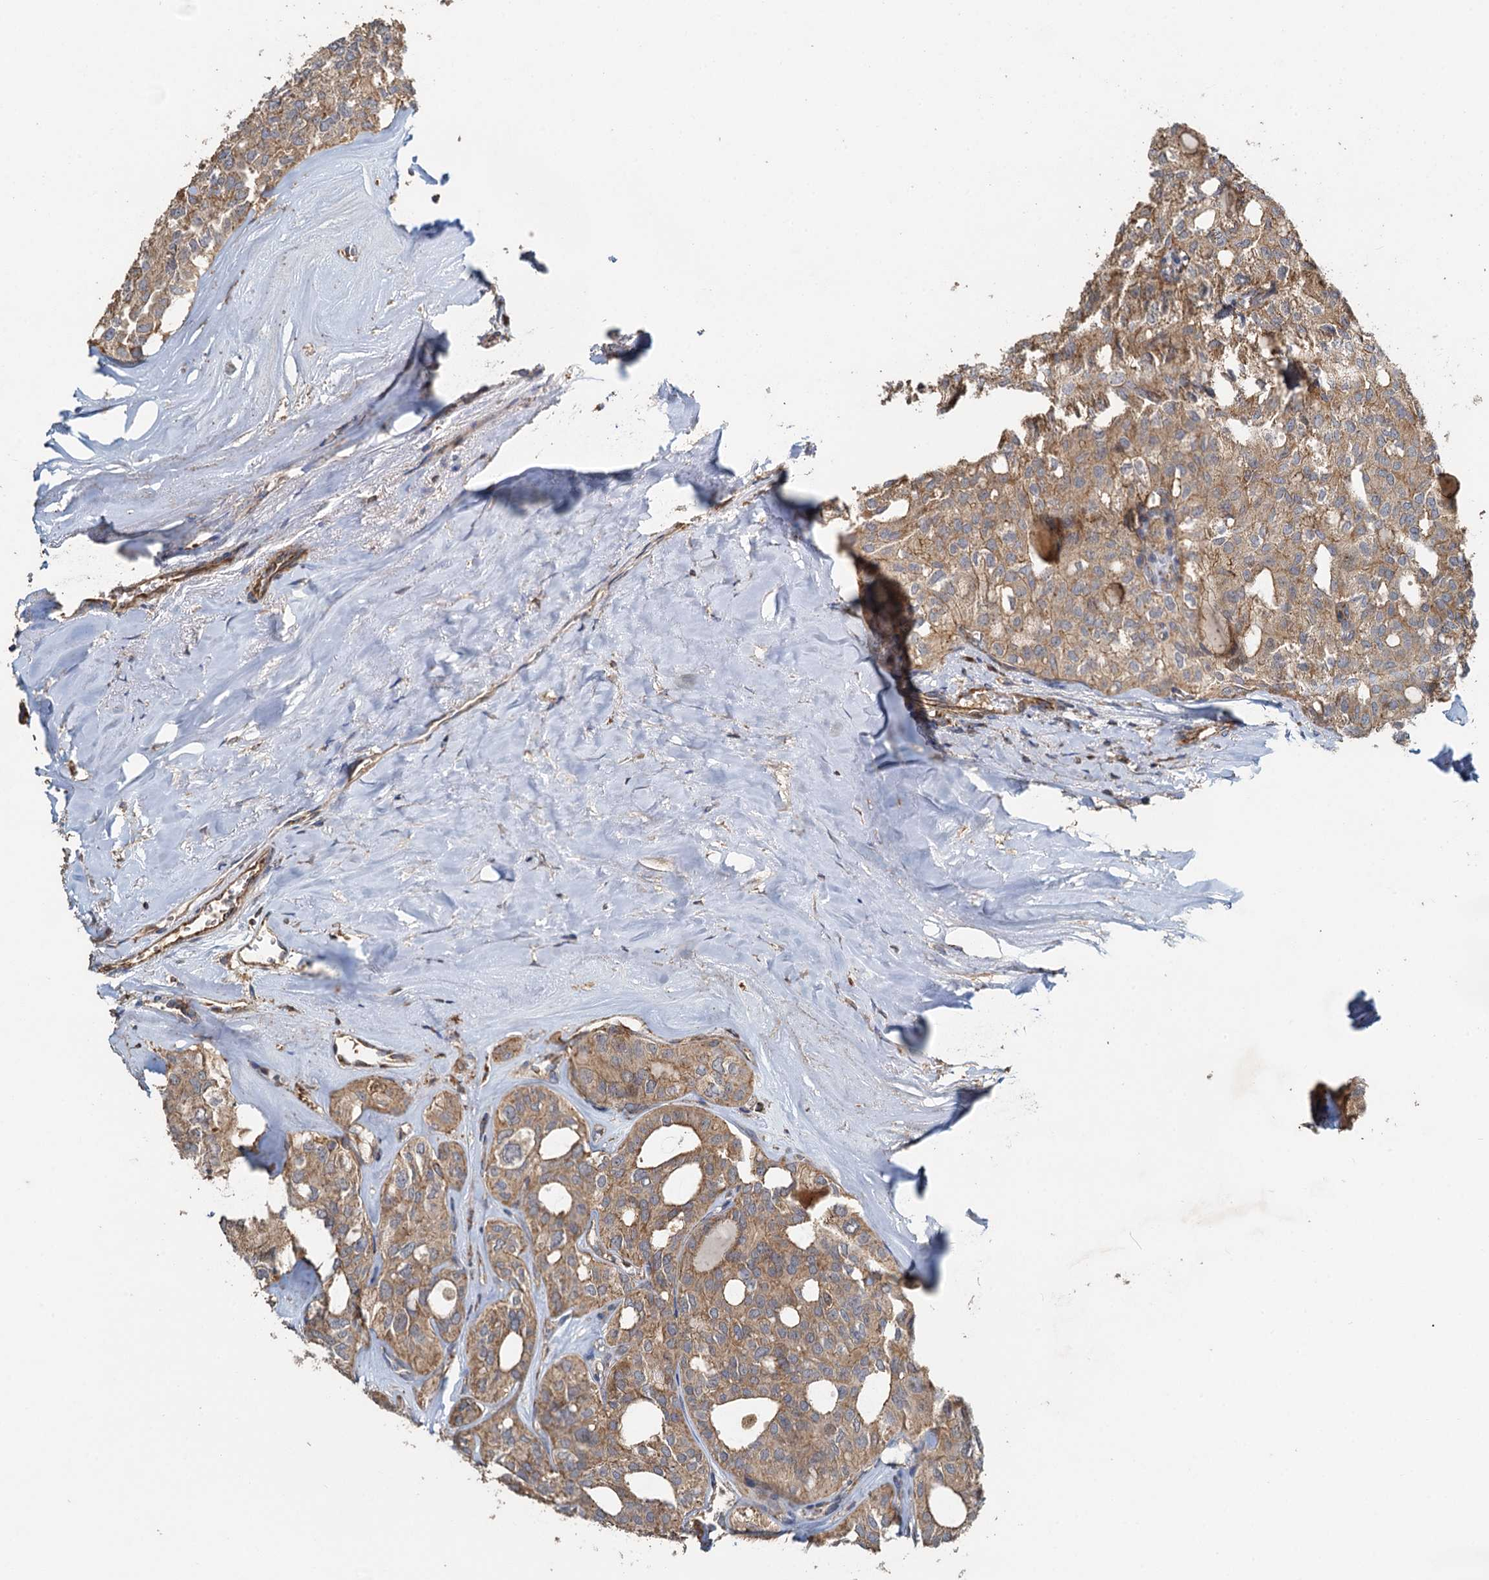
{"staining": {"intensity": "moderate", "quantity": ">75%", "location": "cytoplasmic/membranous"}, "tissue": "thyroid cancer", "cell_type": "Tumor cells", "image_type": "cancer", "snomed": [{"axis": "morphology", "description": "Follicular adenoma carcinoma, NOS"}, {"axis": "topography", "description": "Thyroid gland"}], "caption": "IHC image of thyroid cancer (follicular adenoma carcinoma) stained for a protein (brown), which demonstrates medium levels of moderate cytoplasmic/membranous staining in approximately >75% of tumor cells.", "gene": "SDS", "patient": {"sex": "male", "age": 75}}